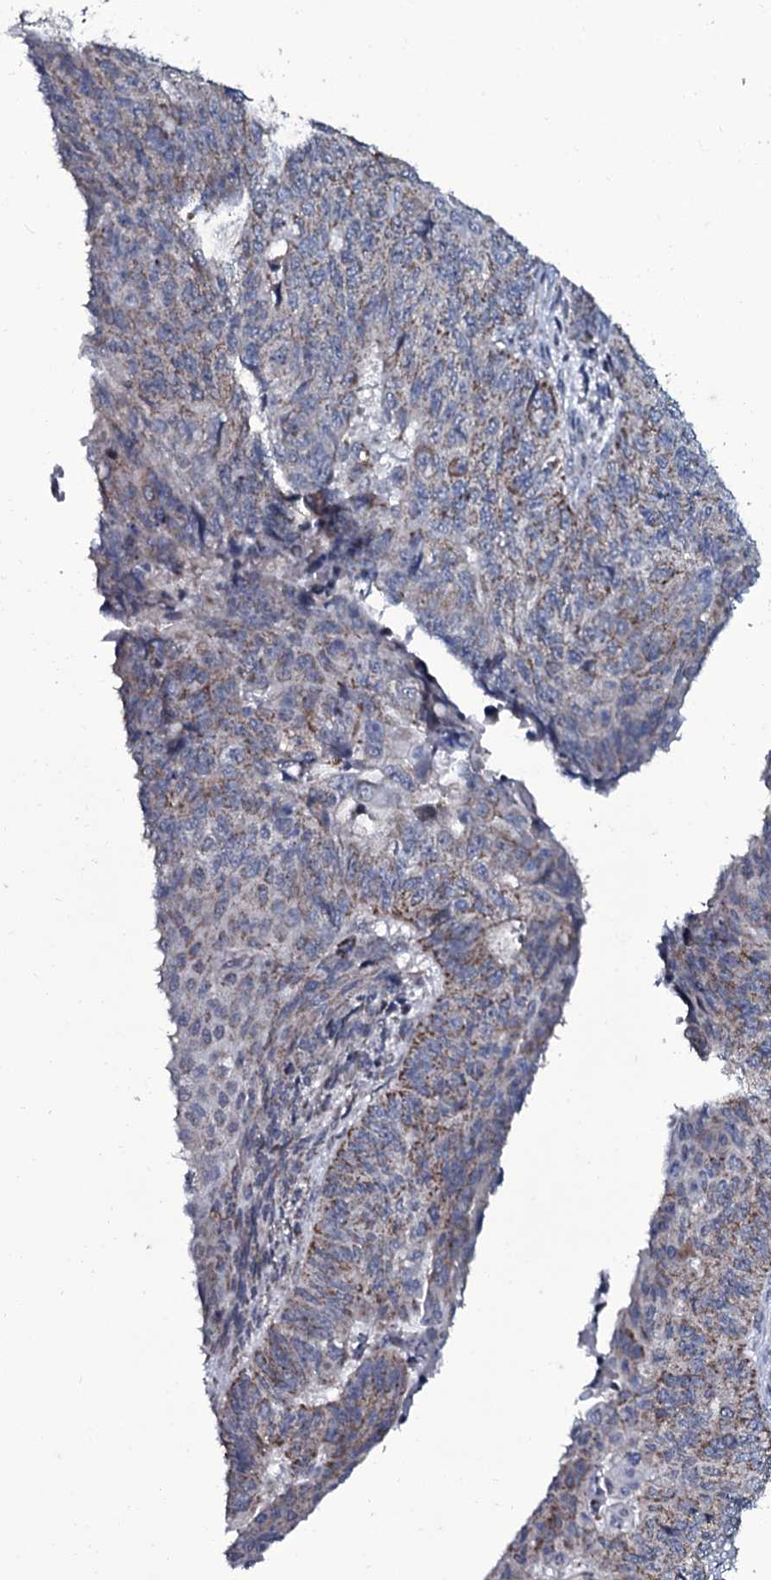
{"staining": {"intensity": "moderate", "quantity": "25%-75%", "location": "cytoplasmic/membranous"}, "tissue": "endometrial cancer", "cell_type": "Tumor cells", "image_type": "cancer", "snomed": [{"axis": "morphology", "description": "Adenocarcinoma, NOS"}, {"axis": "topography", "description": "Endometrium"}], "caption": "The immunohistochemical stain labels moderate cytoplasmic/membranous expression in tumor cells of endometrial cancer (adenocarcinoma) tissue.", "gene": "WIPF3", "patient": {"sex": "female", "age": 32}}